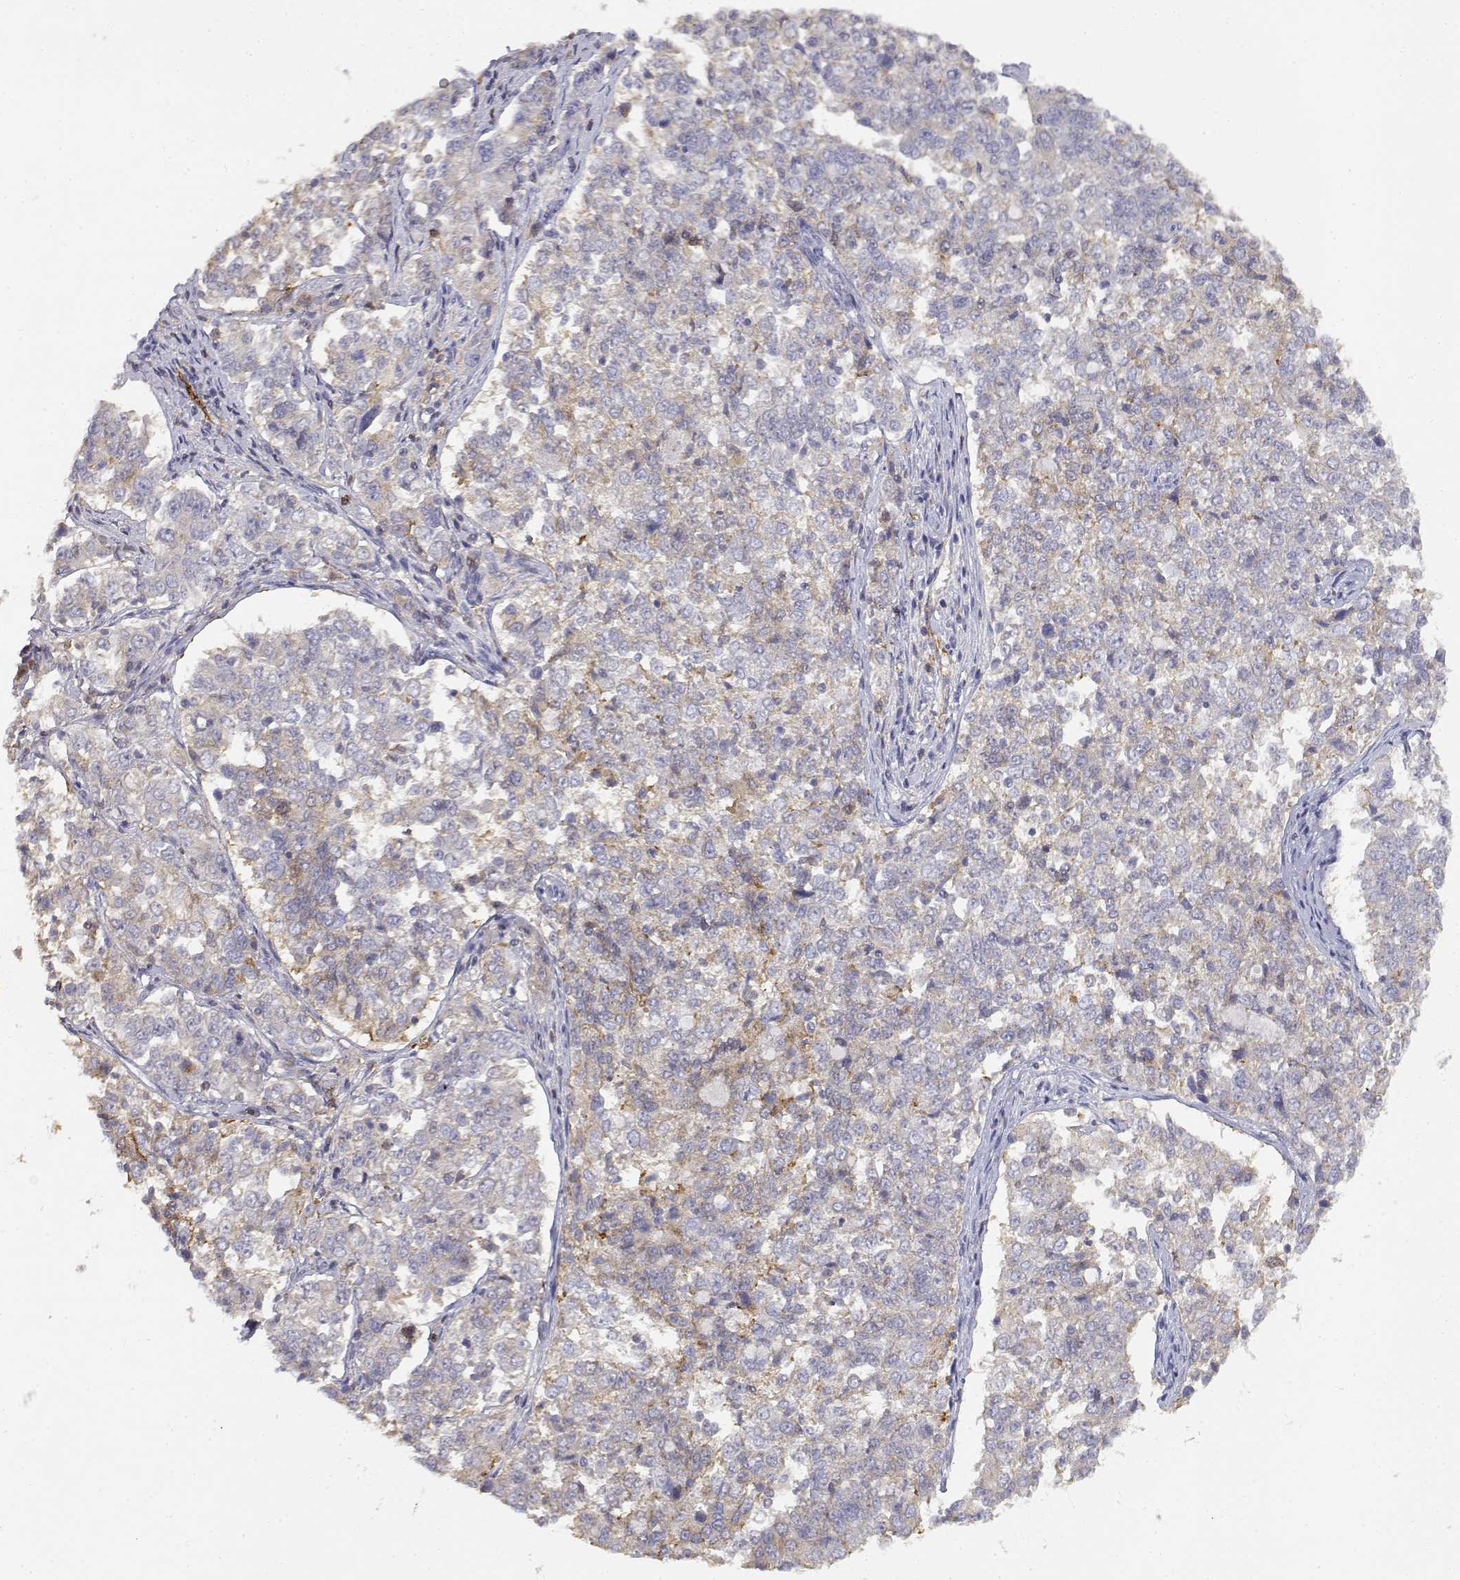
{"staining": {"intensity": "moderate", "quantity": "<25%", "location": "cytoplasmic/membranous"}, "tissue": "endometrial cancer", "cell_type": "Tumor cells", "image_type": "cancer", "snomed": [{"axis": "morphology", "description": "Adenocarcinoma, NOS"}, {"axis": "topography", "description": "Endometrium"}], "caption": "The micrograph reveals staining of endometrial cancer, revealing moderate cytoplasmic/membranous protein staining (brown color) within tumor cells.", "gene": "ADA", "patient": {"sex": "female", "age": 43}}